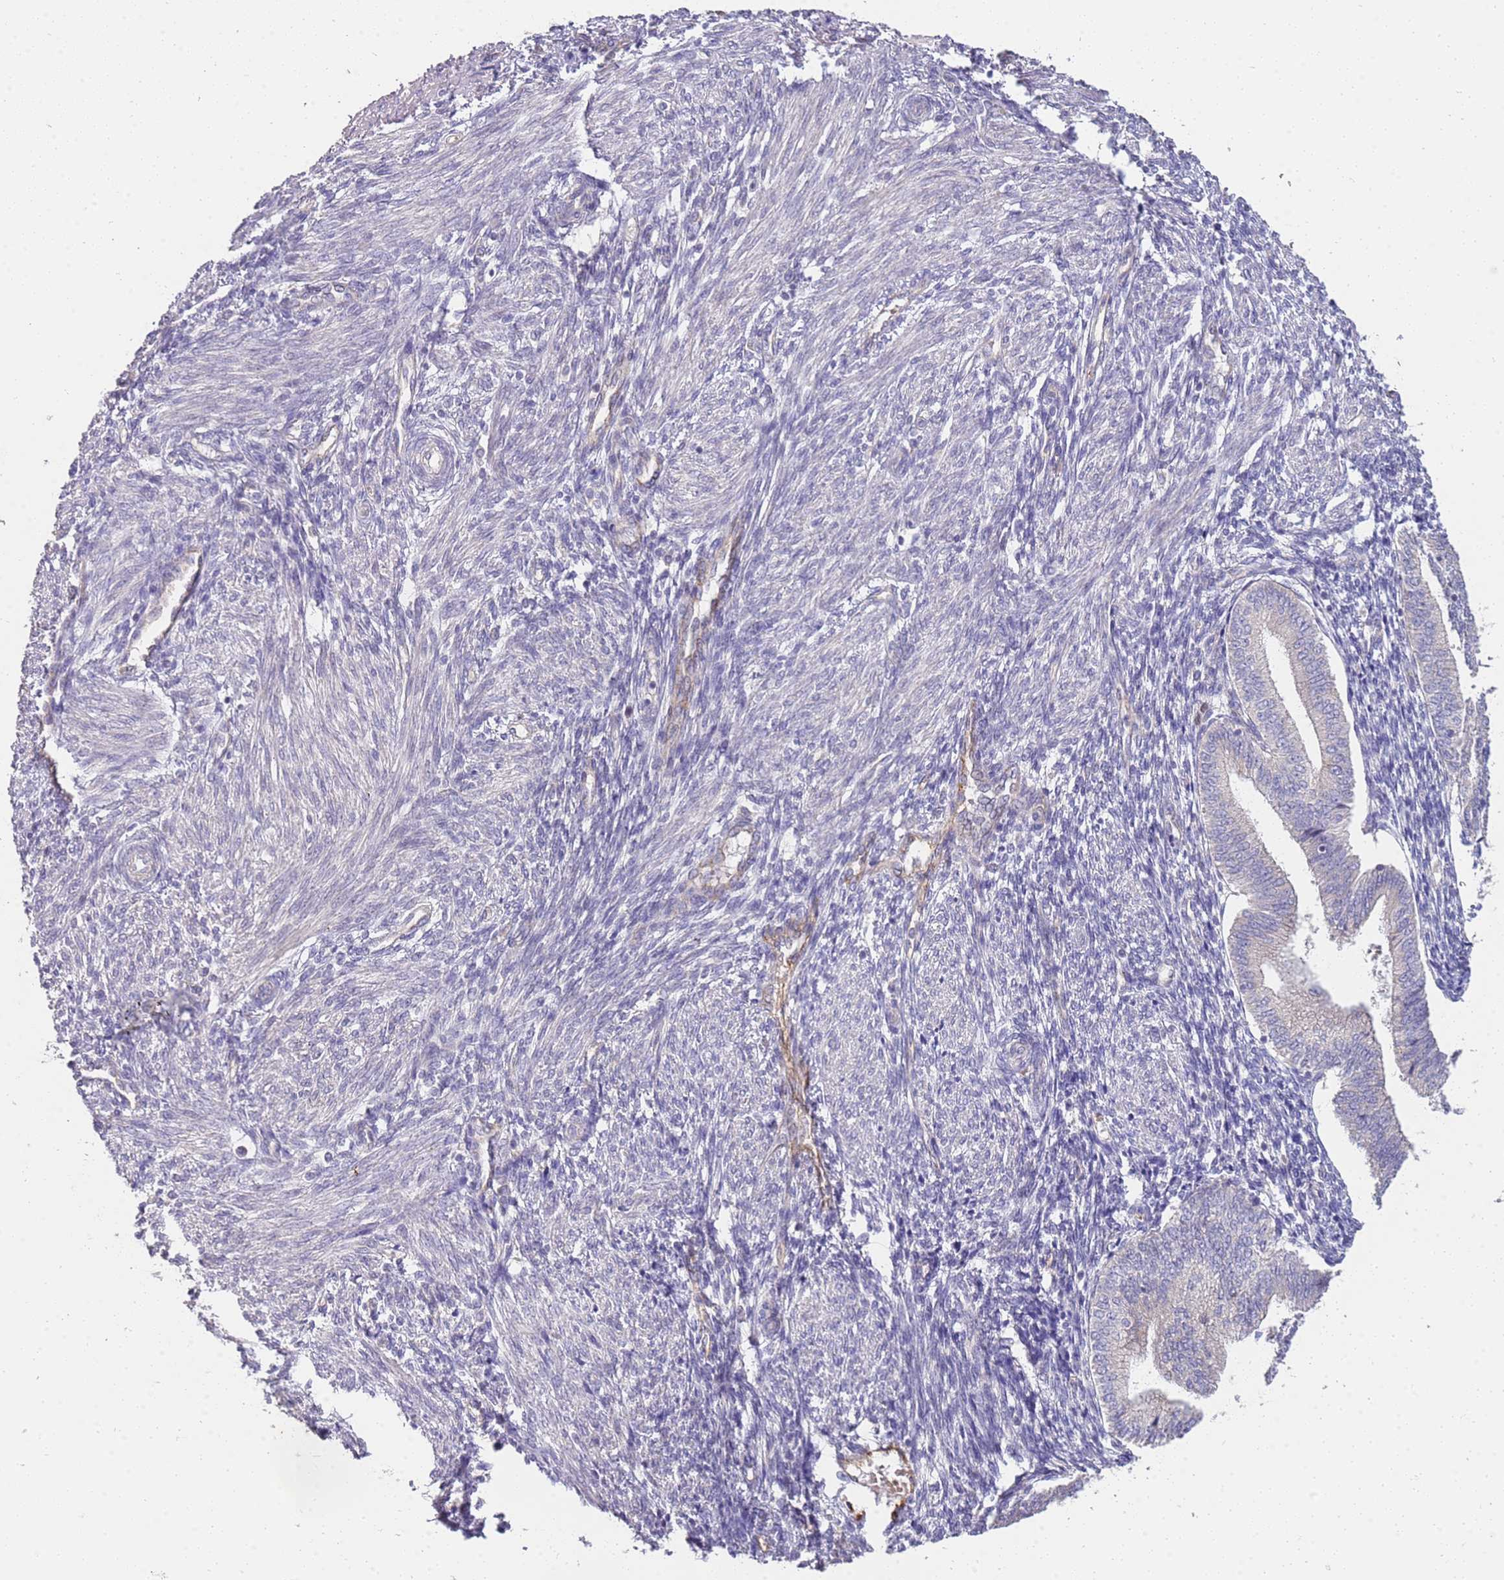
{"staining": {"intensity": "negative", "quantity": "none", "location": "none"}, "tissue": "endometrium", "cell_type": "Cells in endometrial stroma", "image_type": "normal", "snomed": [{"axis": "morphology", "description": "Normal tissue, NOS"}, {"axis": "topography", "description": "Endometrium"}], "caption": "IHC photomicrograph of normal human endometrium stained for a protein (brown), which displays no staining in cells in endometrial stroma. (Stains: DAB immunohistochemistry (IHC) with hematoxylin counter stain, Microscopy: brightfield microscopy at high magnification).", "gene": "NMUR2", "patient": {"sex": "female", "age": 34}}